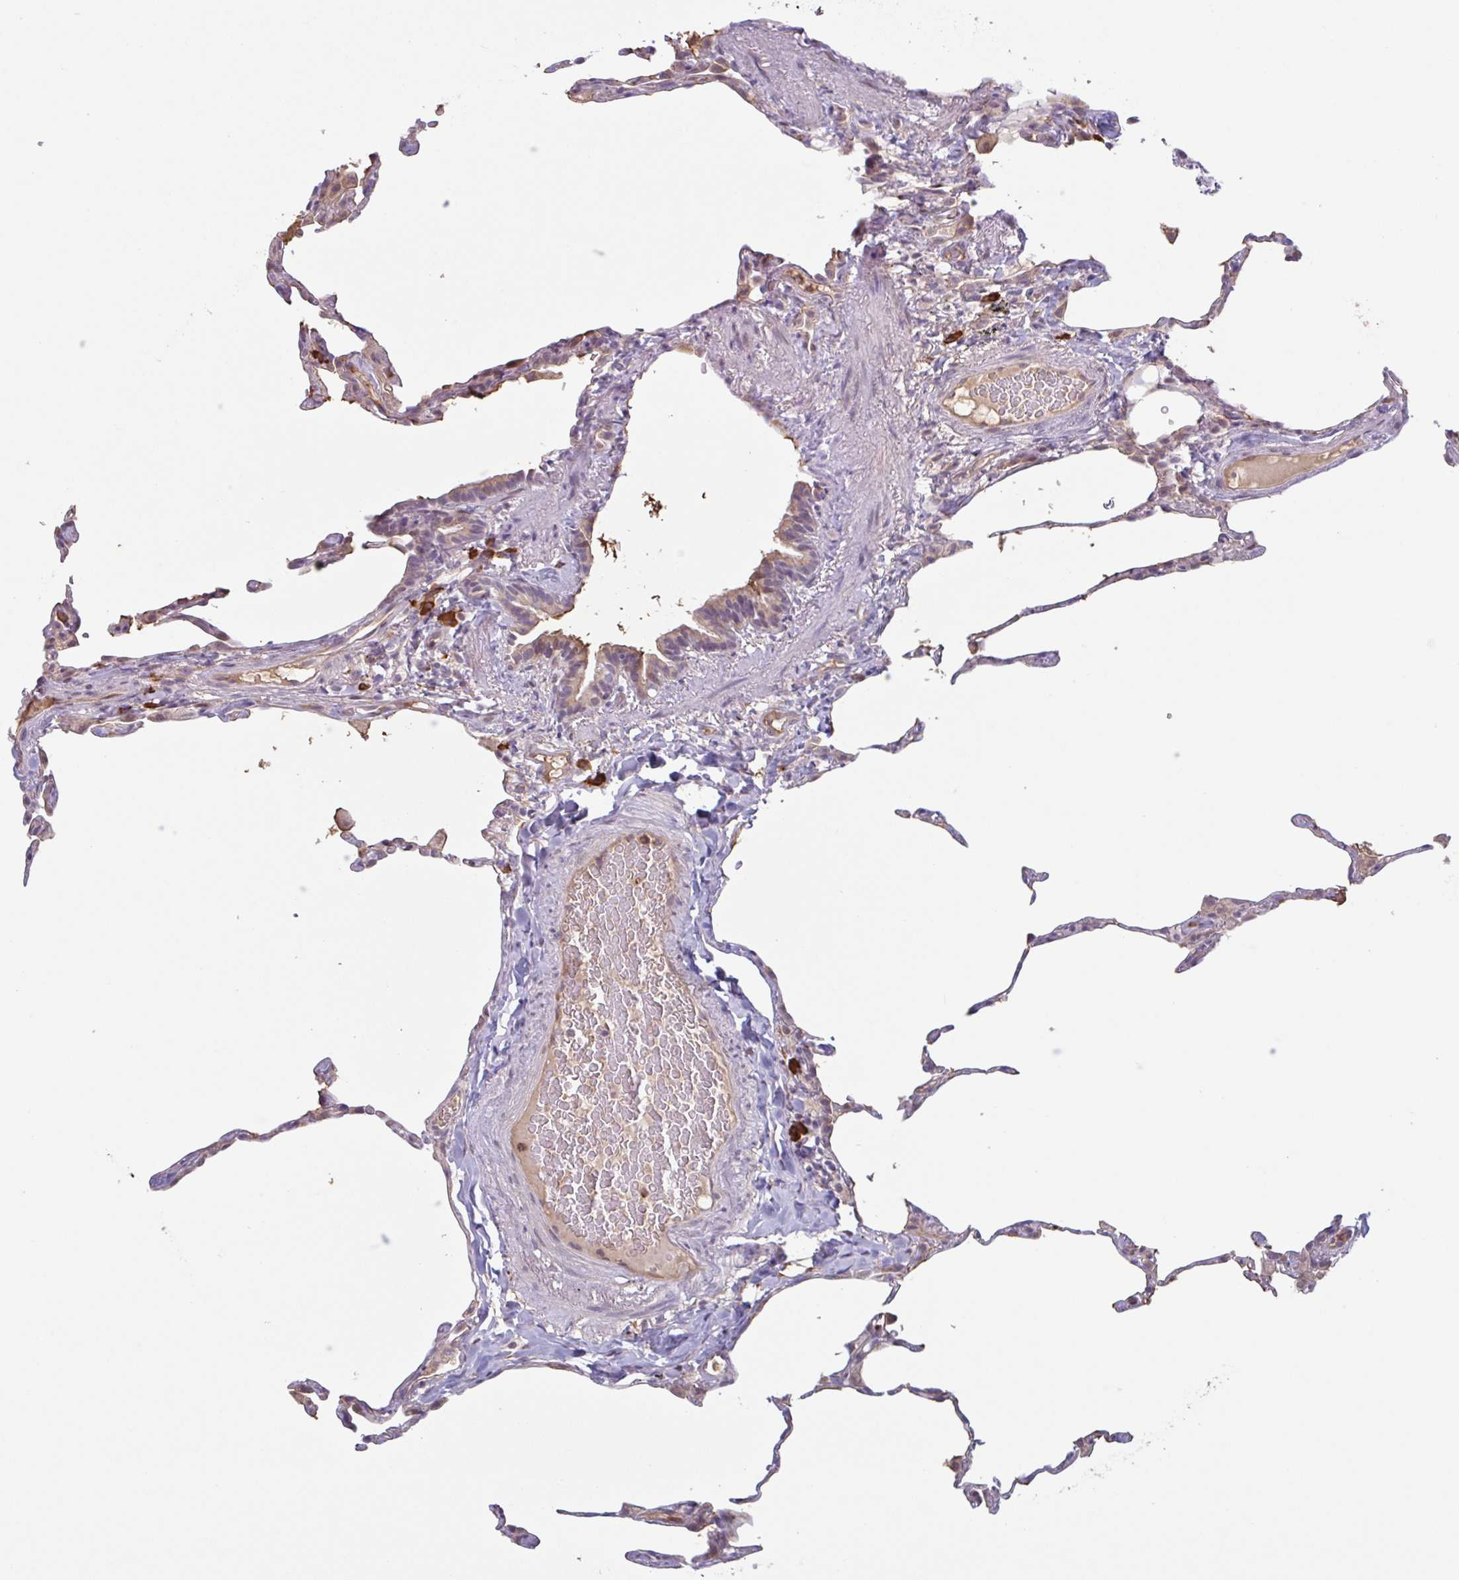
{"staining": {"intensity": "negative", "quantity": "none", "location": "none"}, "tissue": "lung", "cell_type": "Alveolar cells", "image_type": "normal", "snomed": [{"axis": "morphology", "description": "Normal tissue, NOS"}, {"axis": "topography", "description": "Lung"}], "caption": "Protein analysis of benign lung reveals no significant expression in alveolar cells.", "gene": "TAF1D", "patient": {"sex": "female", "age": 57}}